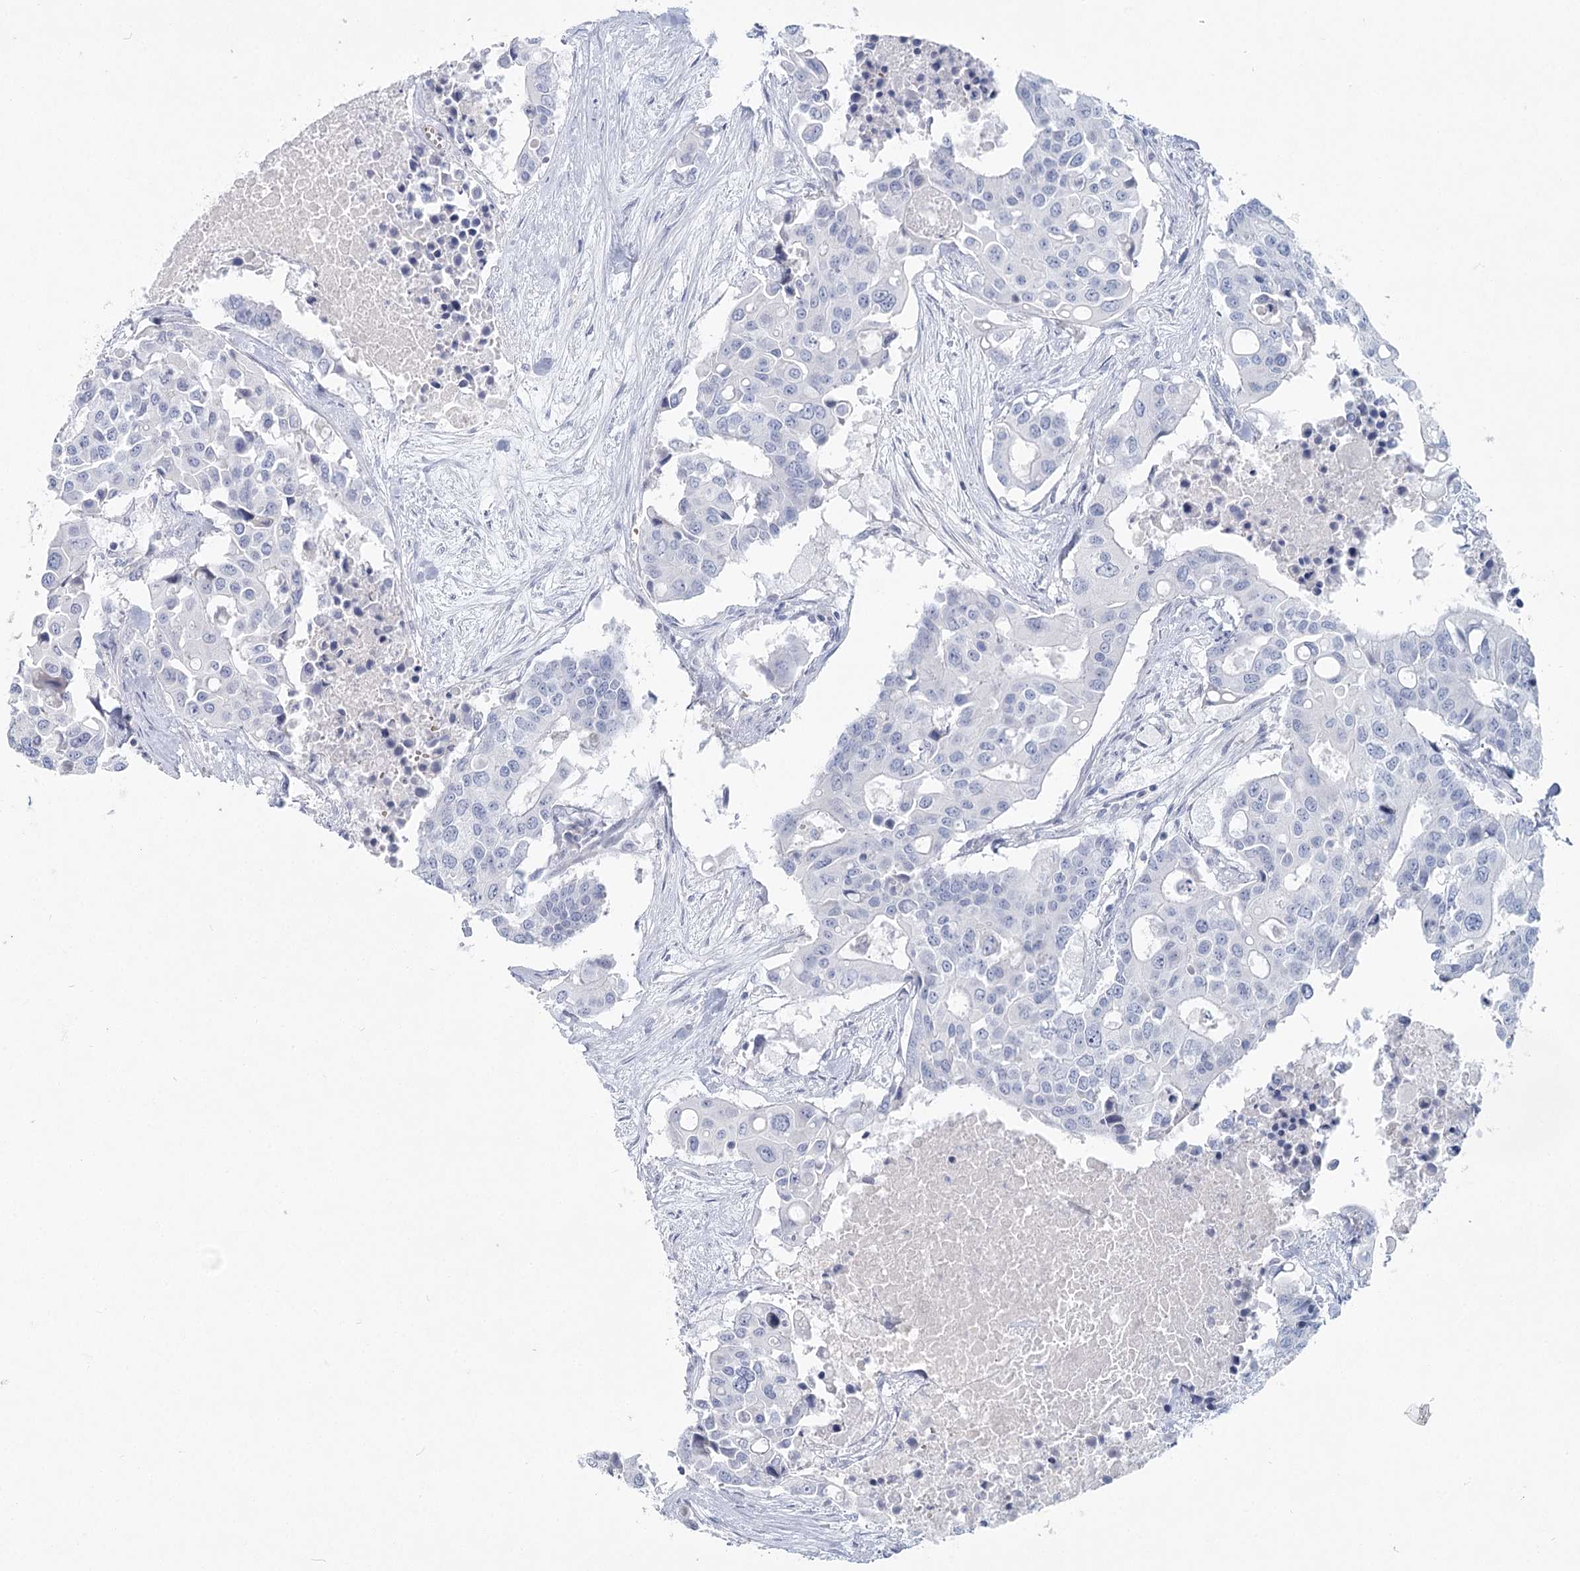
{"staining": {"intensity": "negative", "quantity": "none", "location": "none"}, "tissue": "colorectal cancer", "cell_type": "Tumor cells", "image_type": "cancer", "snomed": [{"axis": "morphology", "description": "Adenocarcinoma, NOS"}, {"axis": "topography", "description": "Colon"}], "caption": "Tumor cells are negative for brown protein staining in colorectal adenocarcinoma. (Brightfield microscopy of DAB (3,3'-diaminobenzidine) immunohistochemistry (IHC) at high magnification).", "gene": "IFIT5", "patient": {"sex": "male", "age": 77}}